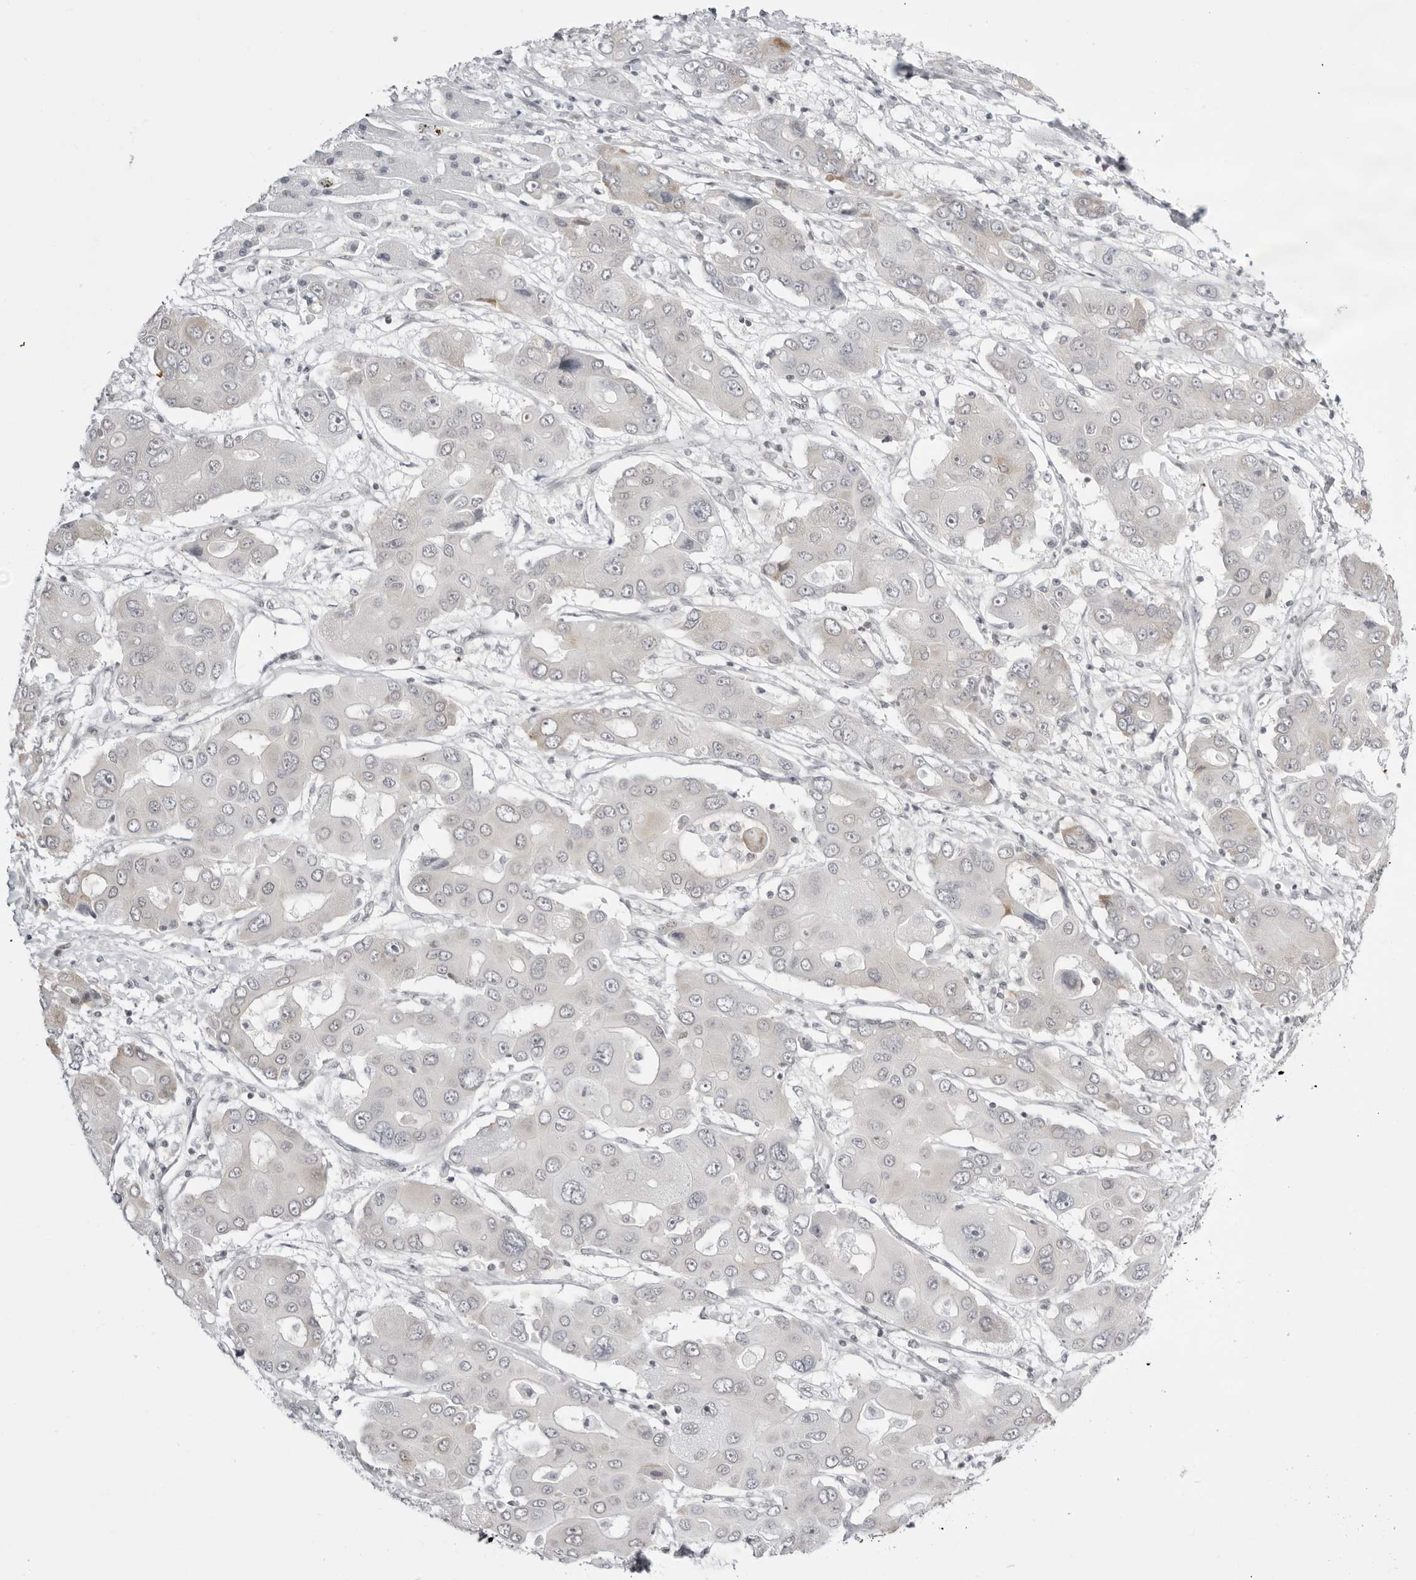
{"staining": {"intensity": "negative", "quantity": "none", "location": "none"}, "tissue": "liver cancer", "cell_type": "Tumor cells", "image_type": "cancer", "snomed": [{"axis": "morphology", "description": "Cholangiocarcinoma"}, {"axis": "topography", "description": "Liver"}], "caption": "The micrograph displays no significant positivity in tumor cells of liver cancer. Nuclei are stained in blue.", "gene": "PPP2R5C", "patient": {"sex": "male", "age": 67}}